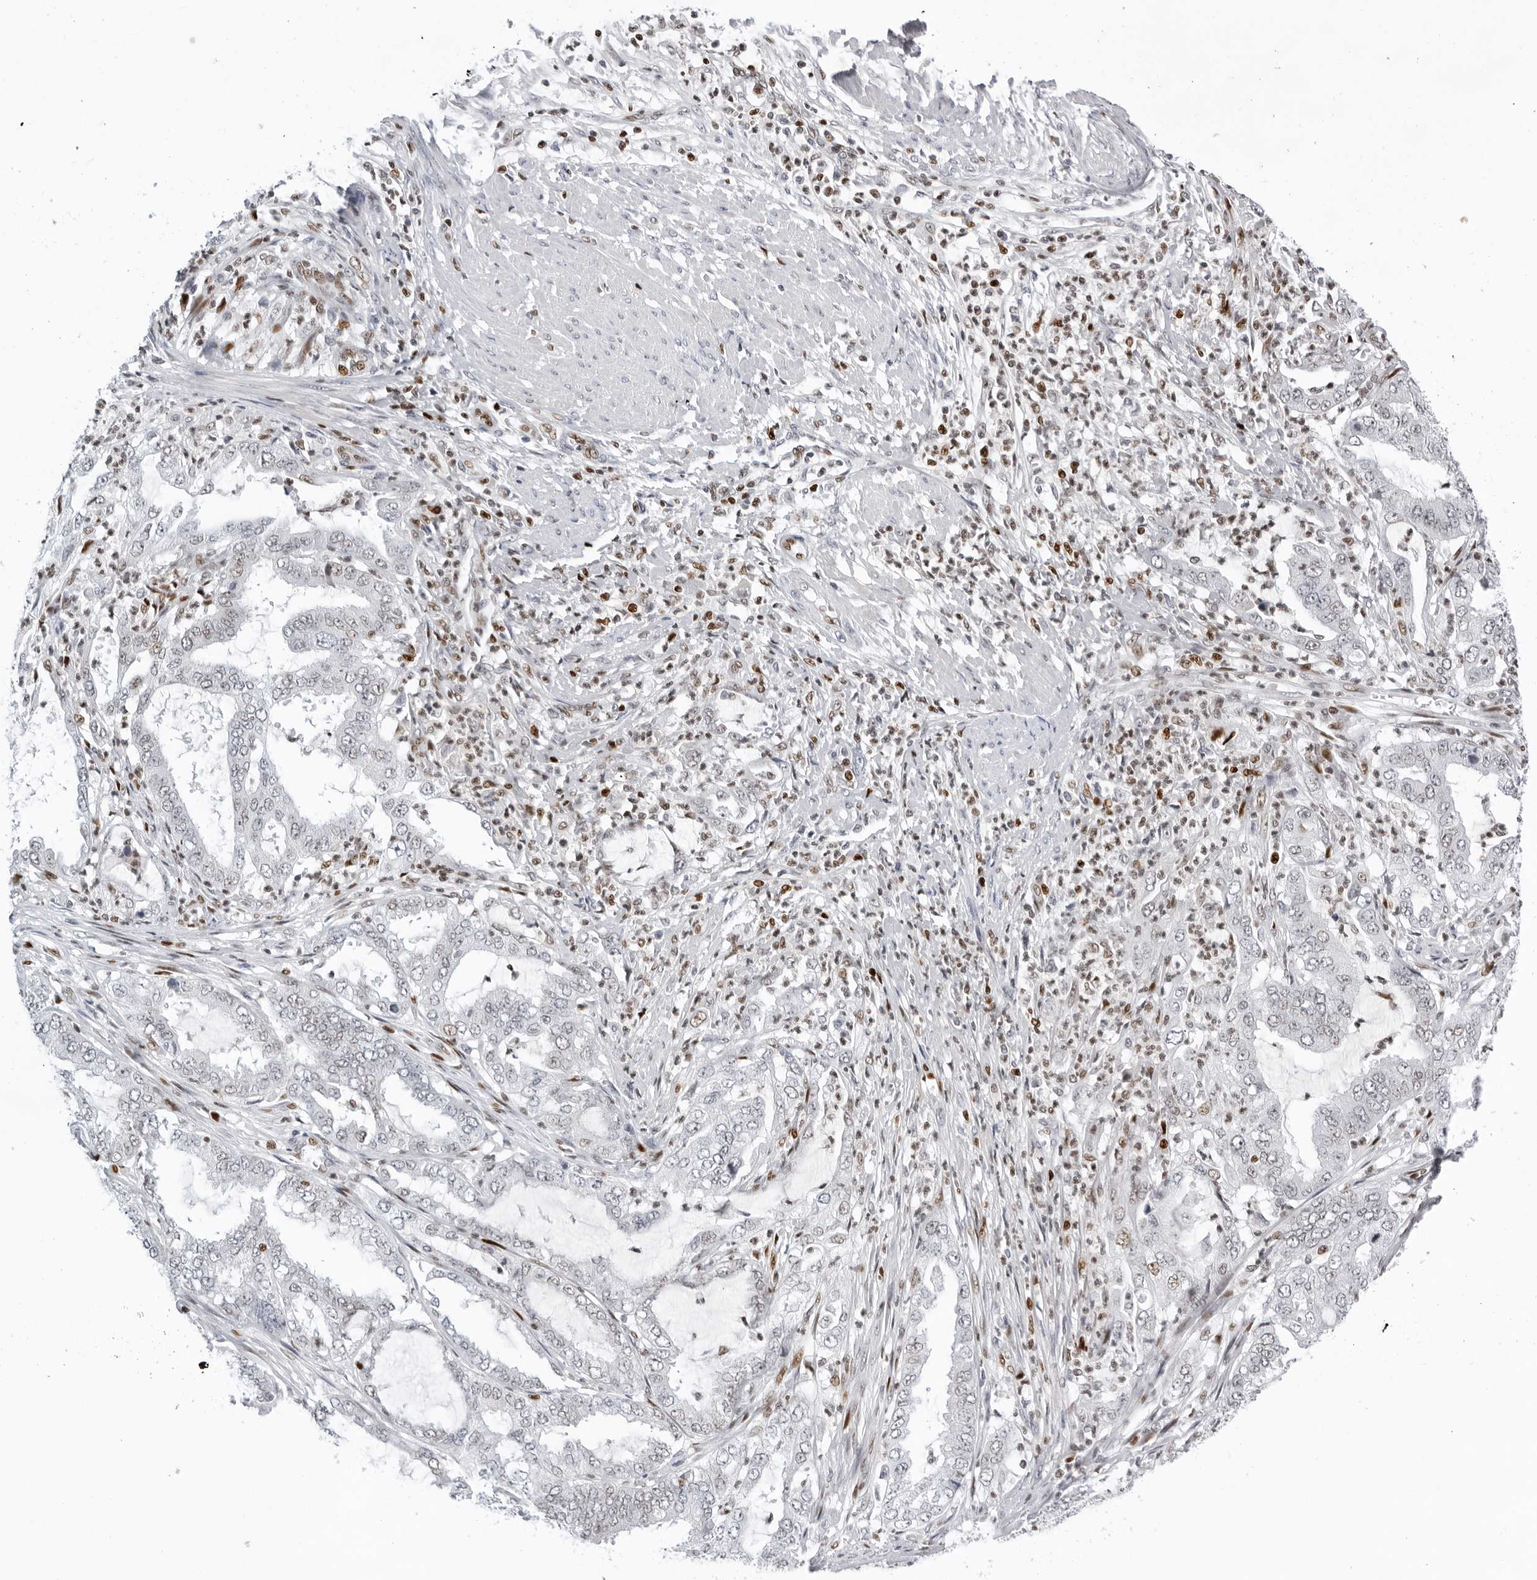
{"staining": {"intensity": "negative", "quantity": "none", "location": "none"}, "tissue": "endometrial cancer", "cell_type": "Tumor cells", "image_type": "cancer", "snomed": [{"axis": "morphology", "description": "Adenocarcinoma, NOS"}, {"axis": "topography", "description": "Endometrium"}], "caption": "Immunohistochemistry (IHC) photomicrograph of neoplastic tissue: human adenocarcinoma (endometrial) stained with DAB (3,3'-diaminobenzidine) demonstrates no significant protein staining in tumor cells.", "gene": "OGG1", "patient": {"sex": "female", "age": 51}}